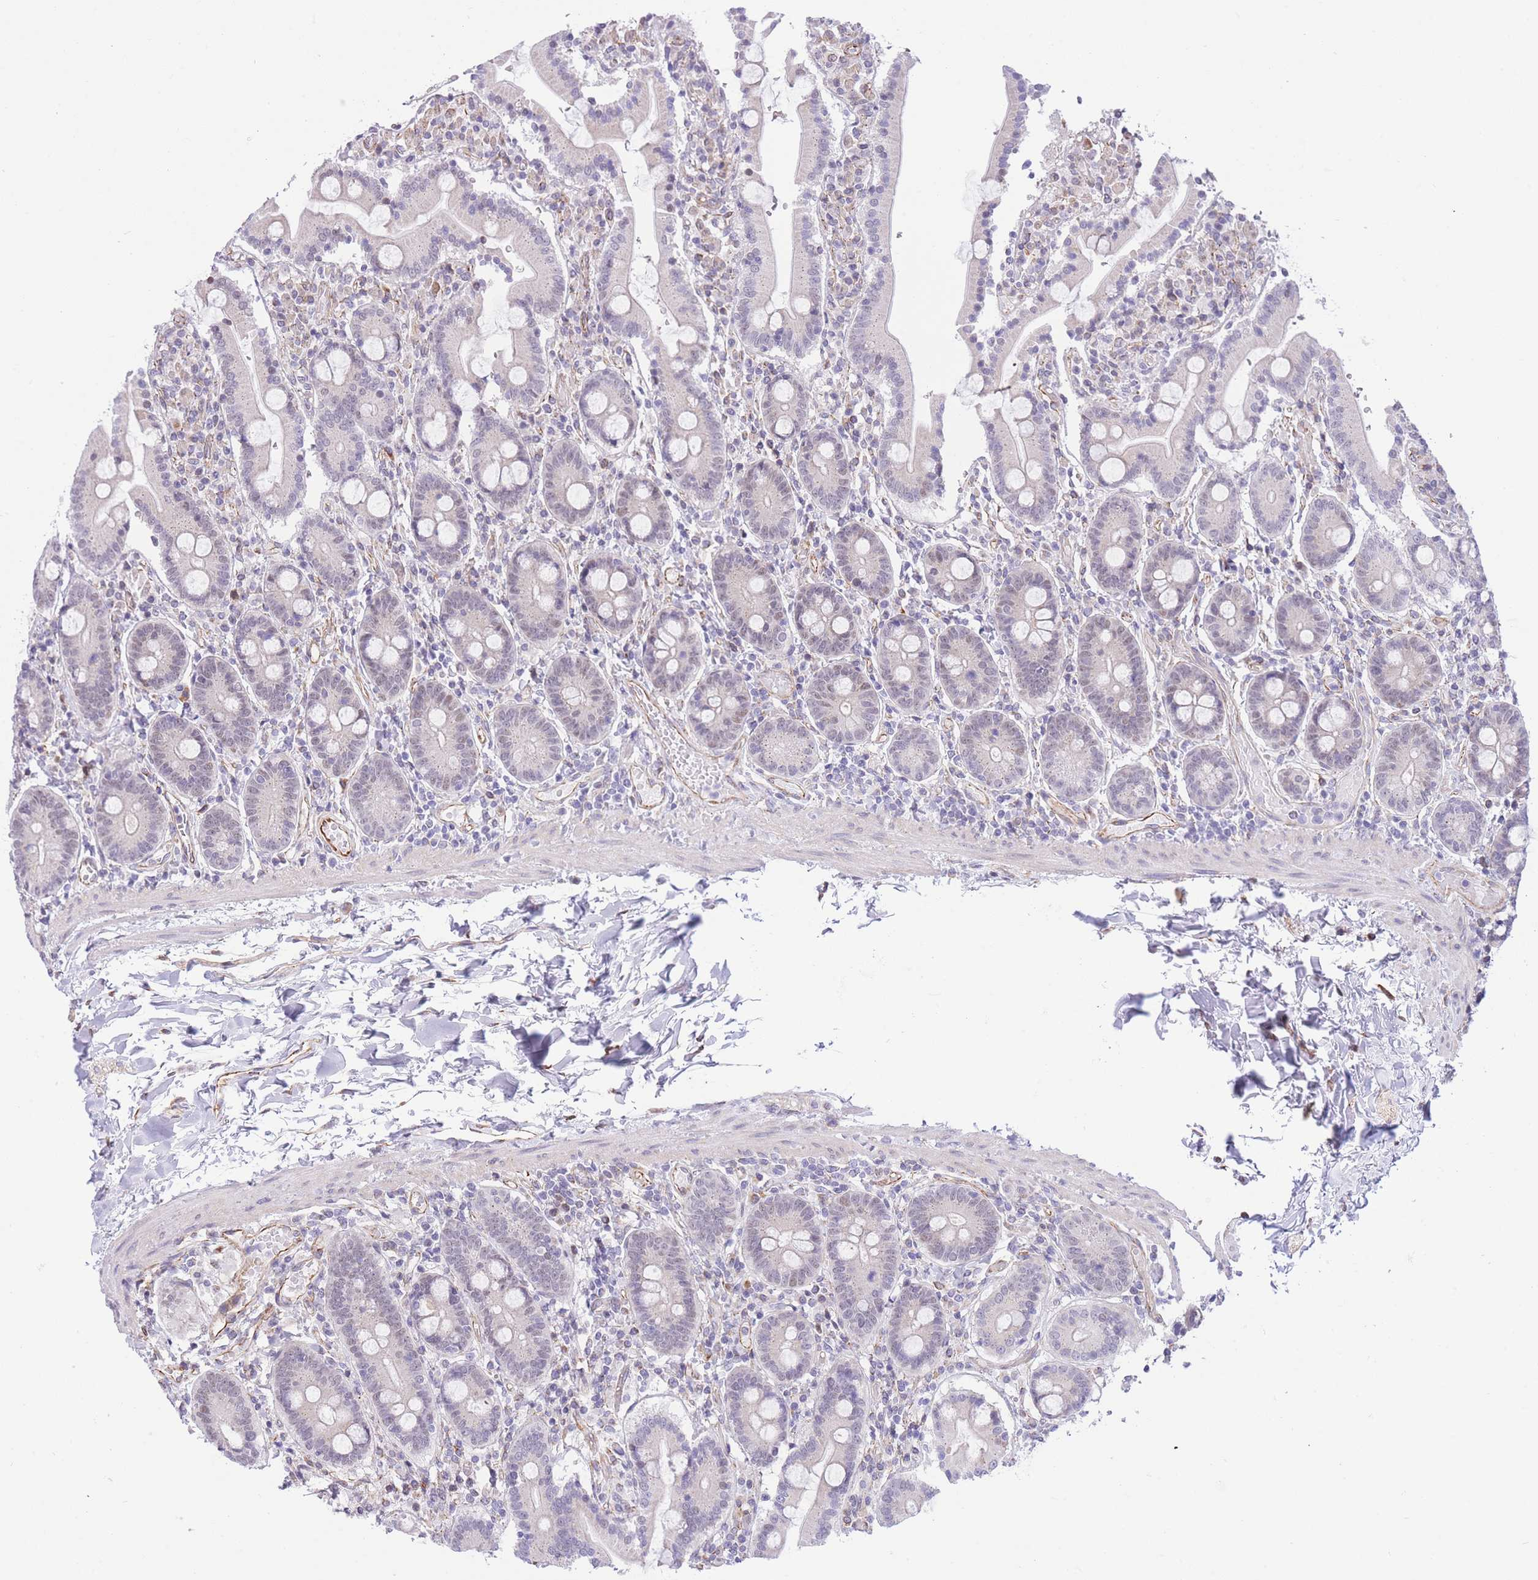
{"staining": {"intensity": "weak", "quantity": "<25%", "location": "cytoplasmic/membranous"}, "tissue": "duodenum", "cell_type": "Glandular cells", "image_type": "normal", "snomed": [{"axis": "morphology", "description": "Normal tissue, NOS"}, {"axis": "topography", "description": "Duodenum"}], "caption": "DAB (3,3'-diaminobenzidine) immunohistochemical staining of unremarkable human duodenum demonstrates no significant staining in glandular cells.", "gene": "PSG11", "patient": {"sex": "male", "age": 55}}